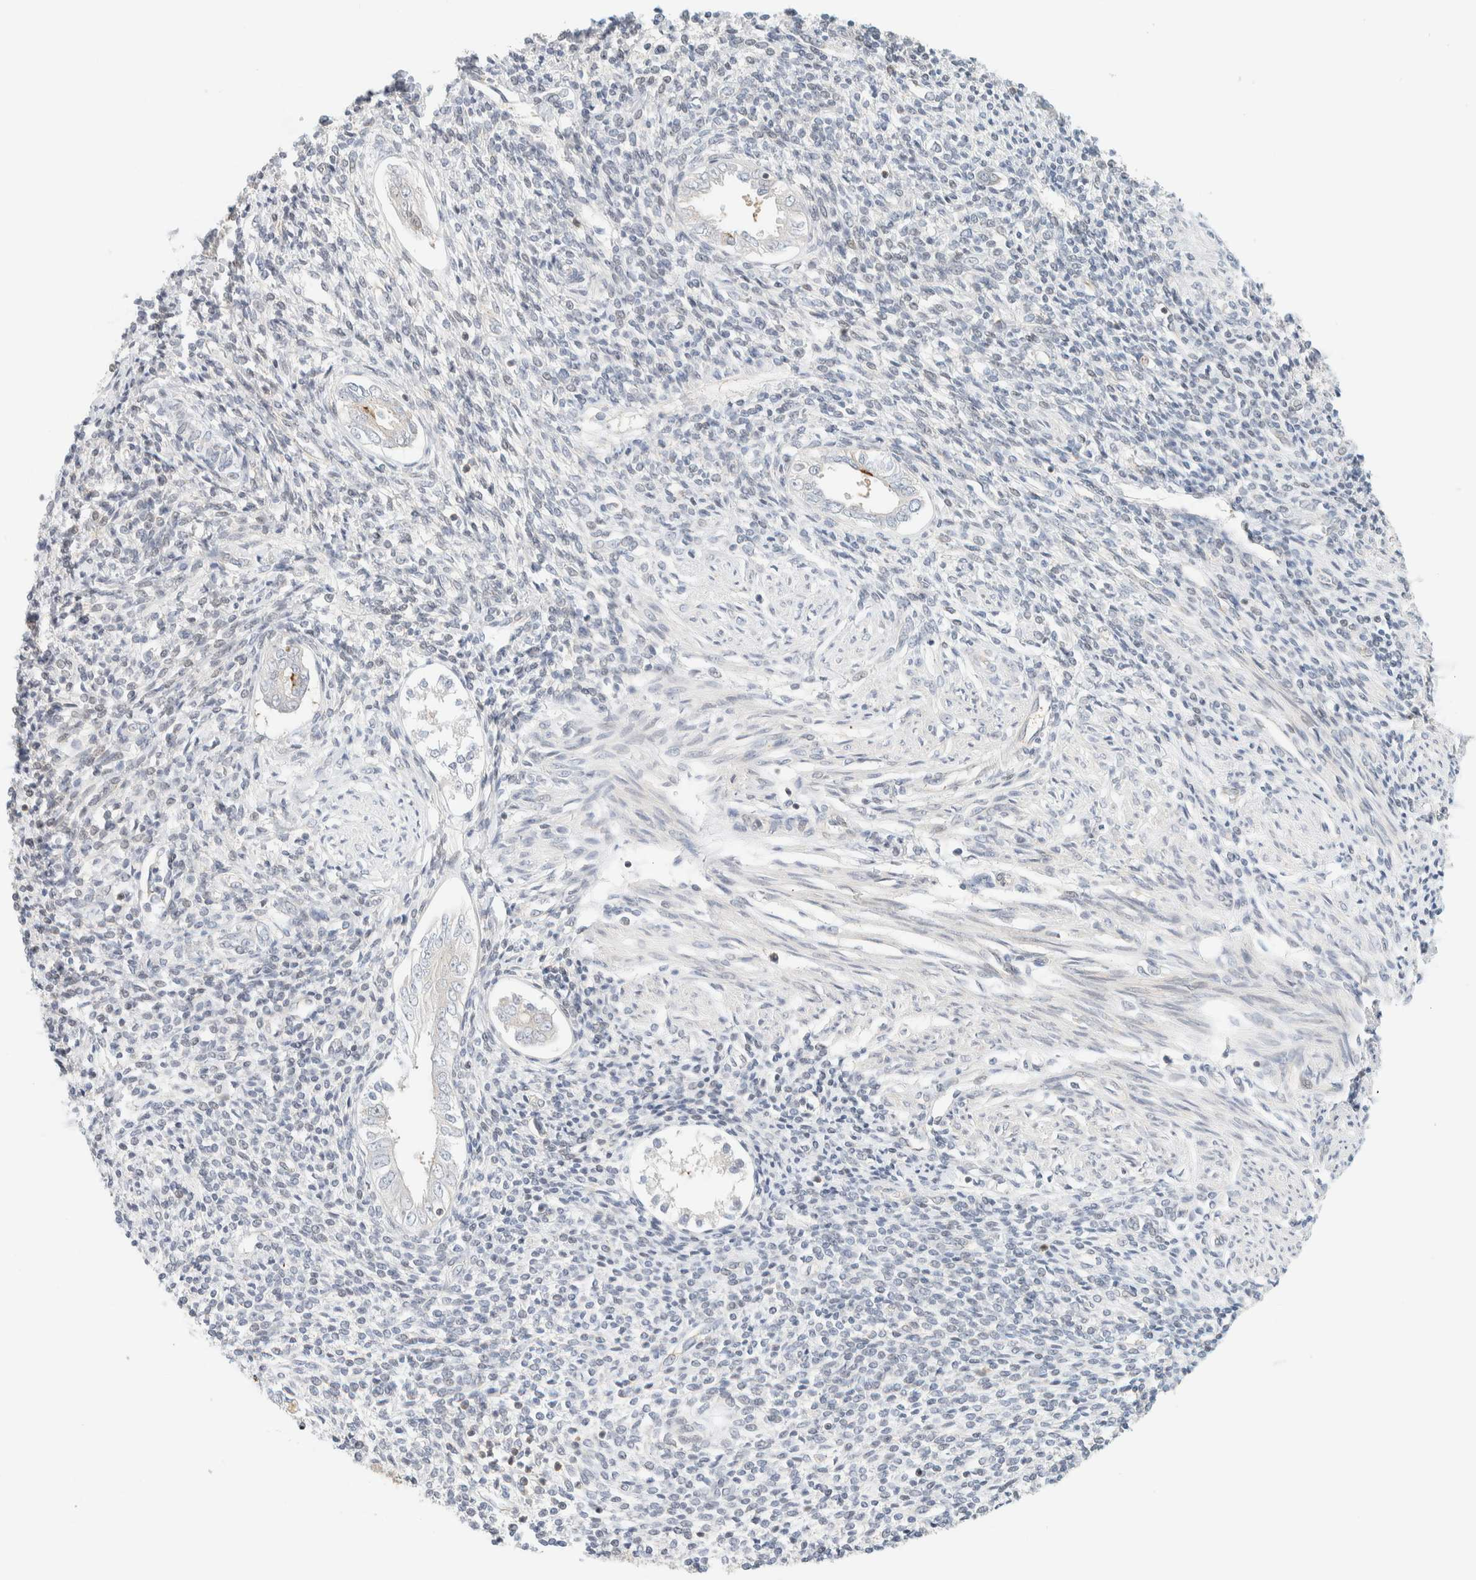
{"staining": {"intensity": "negative", "quantity": "none", "location": "none"}, "tissue": "endometrium", "cell_type": "Cells in endometrial stroma", "image_type": "normal", "snomed": [{"axis": "morphology", "description": "Normal tissue, NOS"}, {"axis": "topography", "description": "Endometrium"}], "caption": "Cells in endometrial stroma show no significant staining in benign endometrium. (DAB immunohistochemistry, high magnification).", "gene": "PCYT2", "patient": {"sex": "female", "age": 66}}